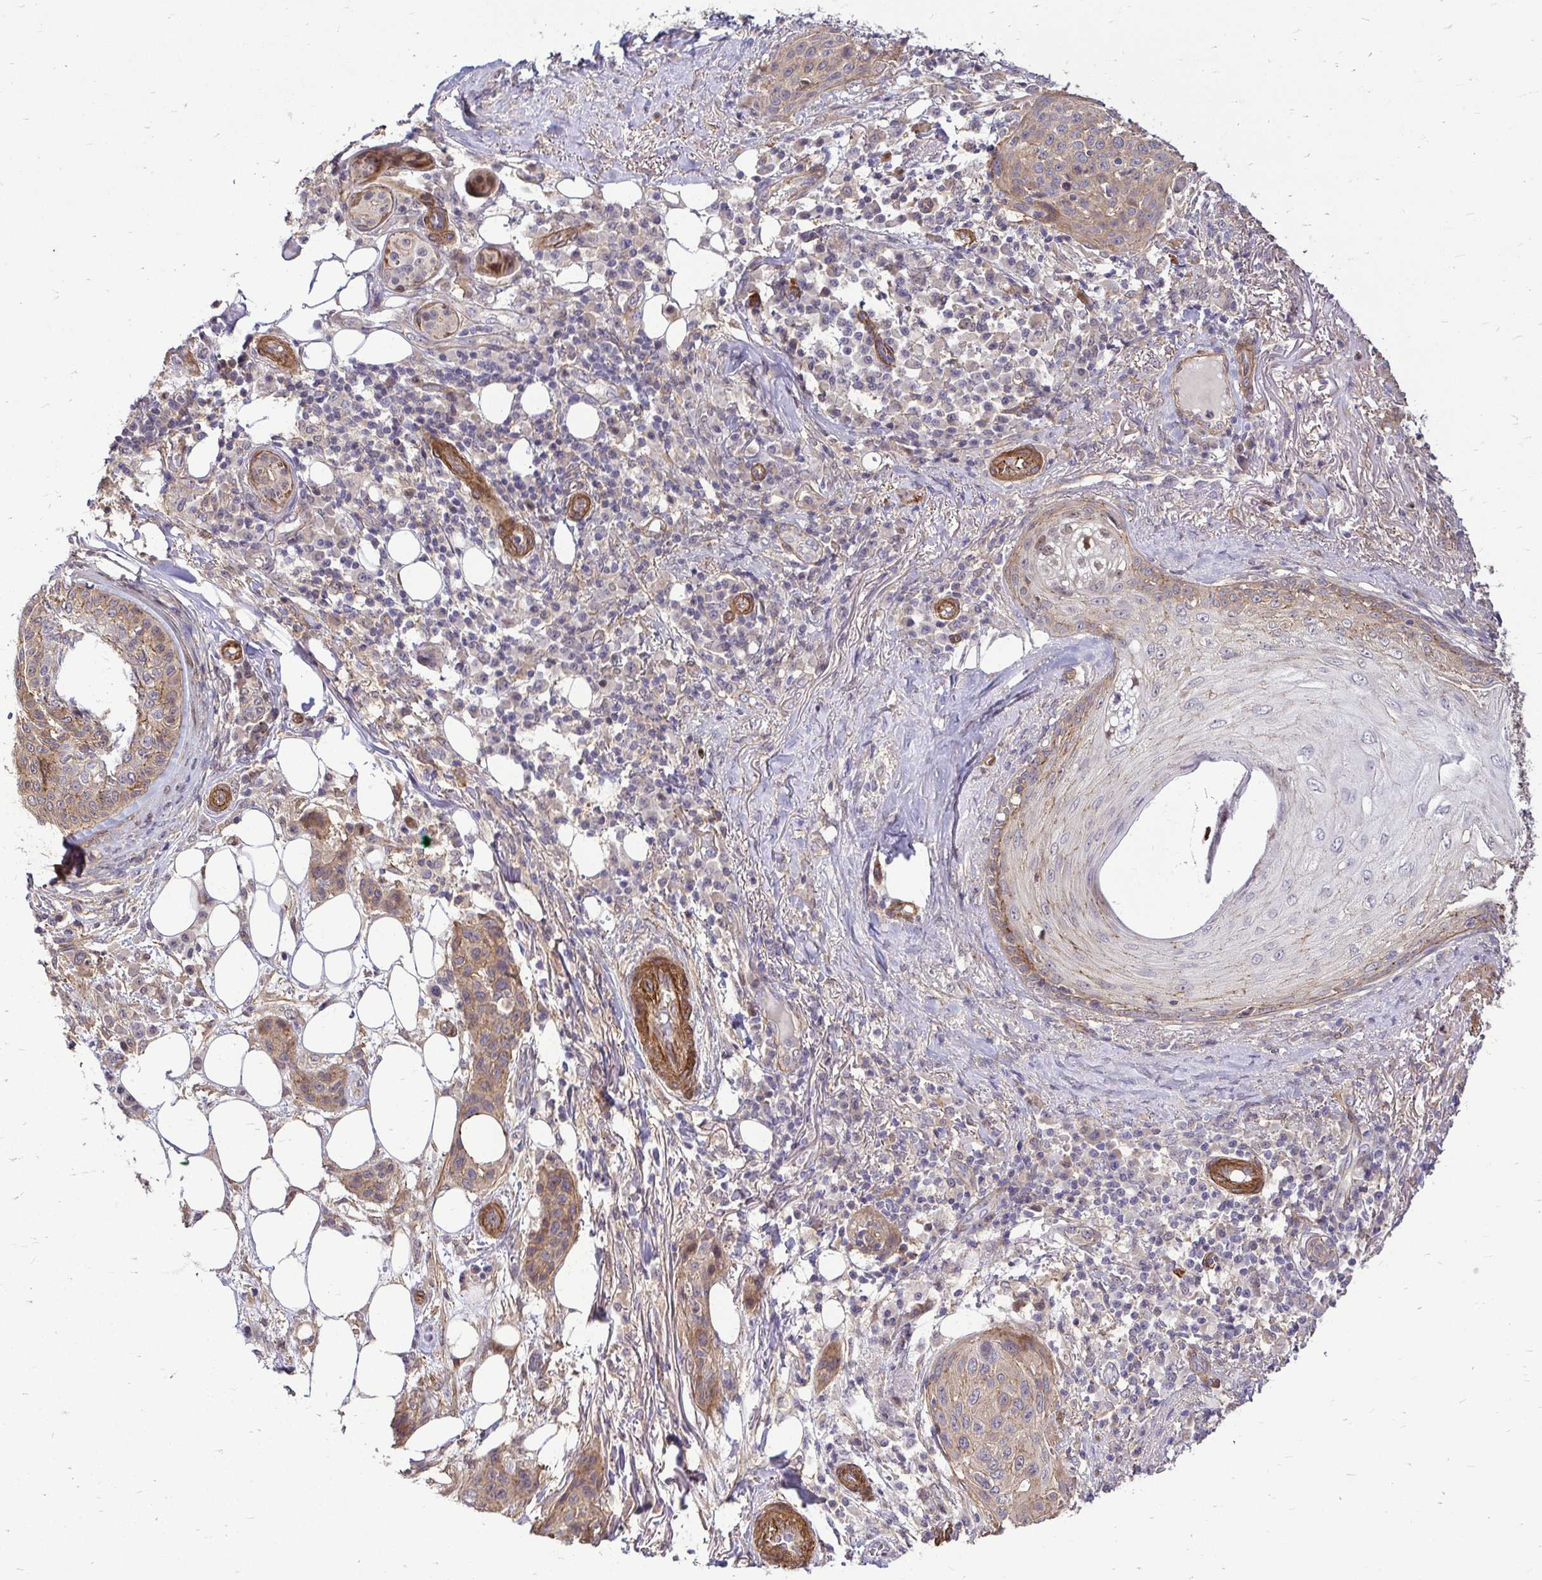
{"staining": {"intensity": "negative", "quantity": "none", "location": "none"}, "tissue": "skin cancer", "cell_type": "Tumor cells", "image_type": "cancer", "snomed": [{"axis": "morphology", "description": "Squamous cell carcinoma, NOS"}, {"axis": "topography", "description": "Skin"}], "caption": "This is a image of immunohistochemistry staining of skin cancer, which shows no staining in tumor cells.", "gene": "TRIP6", "patient": {"sex": "female", "age": 87}}